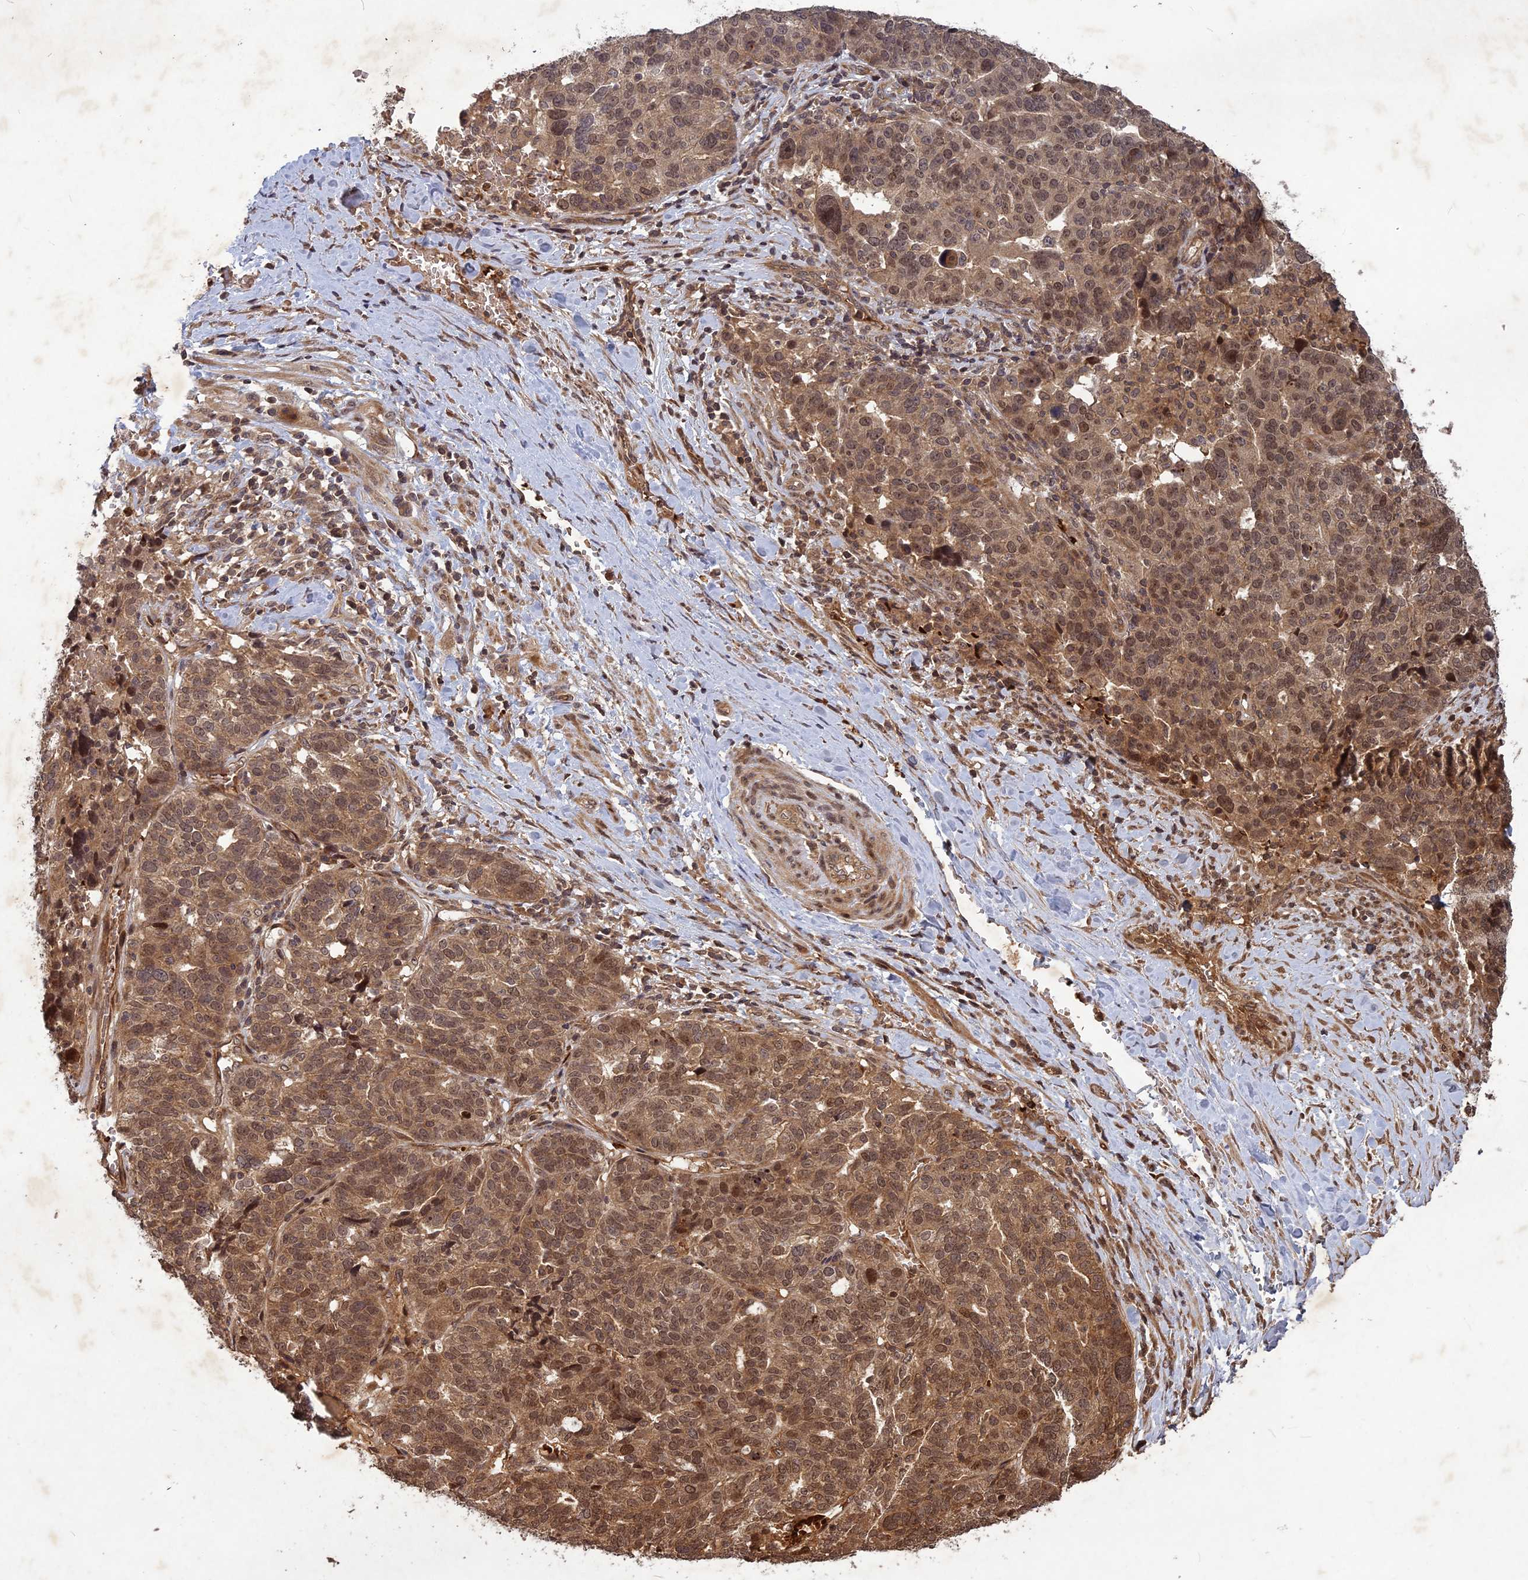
{"staining": {"intensity": "moderate", "quantity": ">75%", "location": "cytoplasmic/membranous,nuclear"}, "tissue": "ovarian cancer", "cell_type": "Tumor cells", "image_type": "cancer", "snomed": [{"axis": "morphology", "description": "Cystadenocarcinoma, serous, NOS"}, {"axis": "topography", "description": "Ovary"}], "caption": "A brown stain labels moderate cytoplasmic/membranous and nuclear staining of a protein in human ovarian cancer tumor cells. (Stains: DAB in brown, nuclei in blue, Microscopy: brightfield microscopy at high magnification).", "gene": "SRMS", "patient": {"sex": "female", "age": 59}}